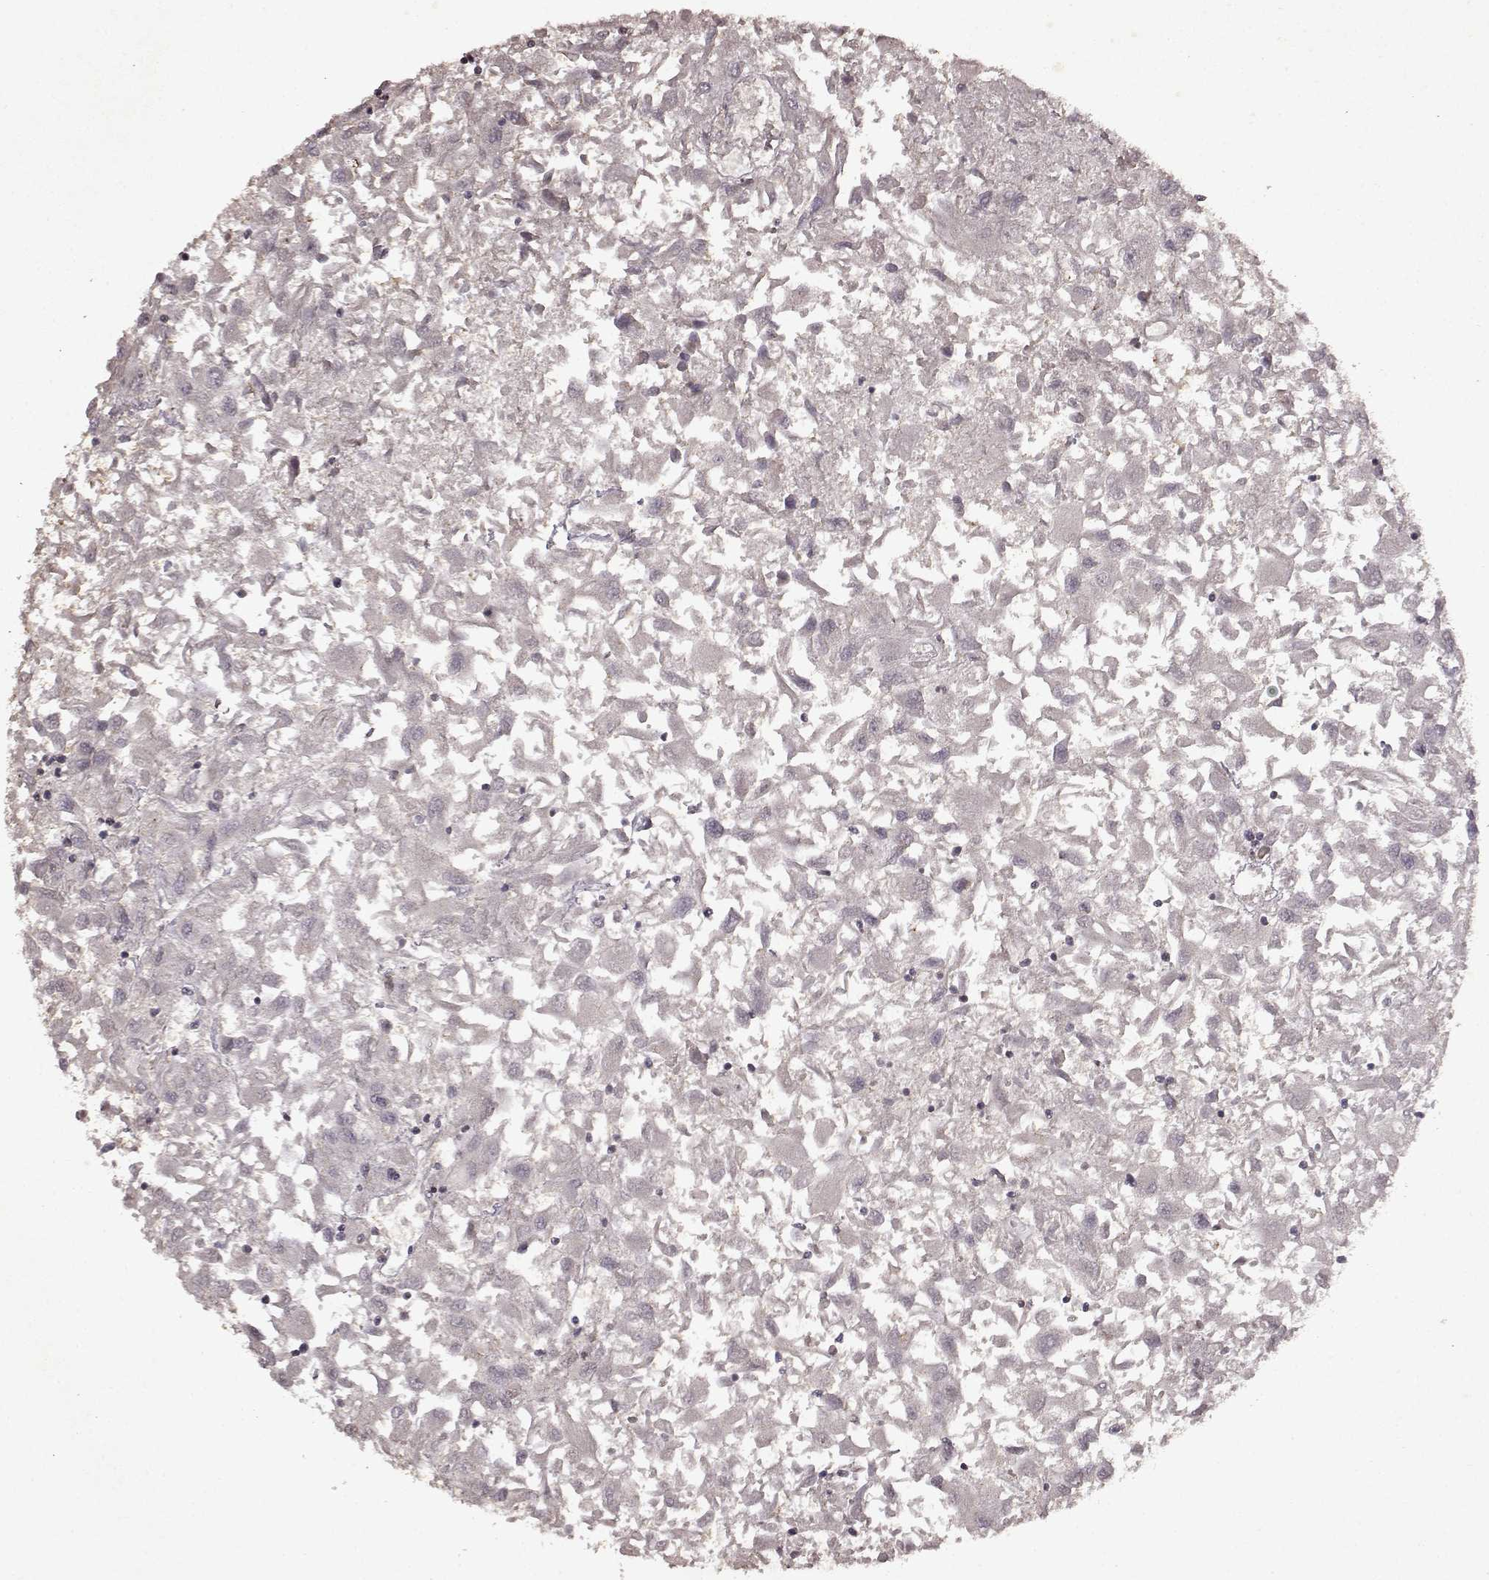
{"staining": {"intensity": "negative", "quantity": "none", "location": "none"}, "tissue": "renal cancer", "cell_type": "Tumor cells", "image_type": "cancer", "snomed": [{"axis": "morphology", "description": "Adenocarcinoma, NOS"}, {"axis": "topography", "description": "Kidney"}], "caption": "Tumor cells show no significant positivity in renal adenocarcinoma.", "gene": "LHB", "patient": {"sex": "female", "age": 76}}